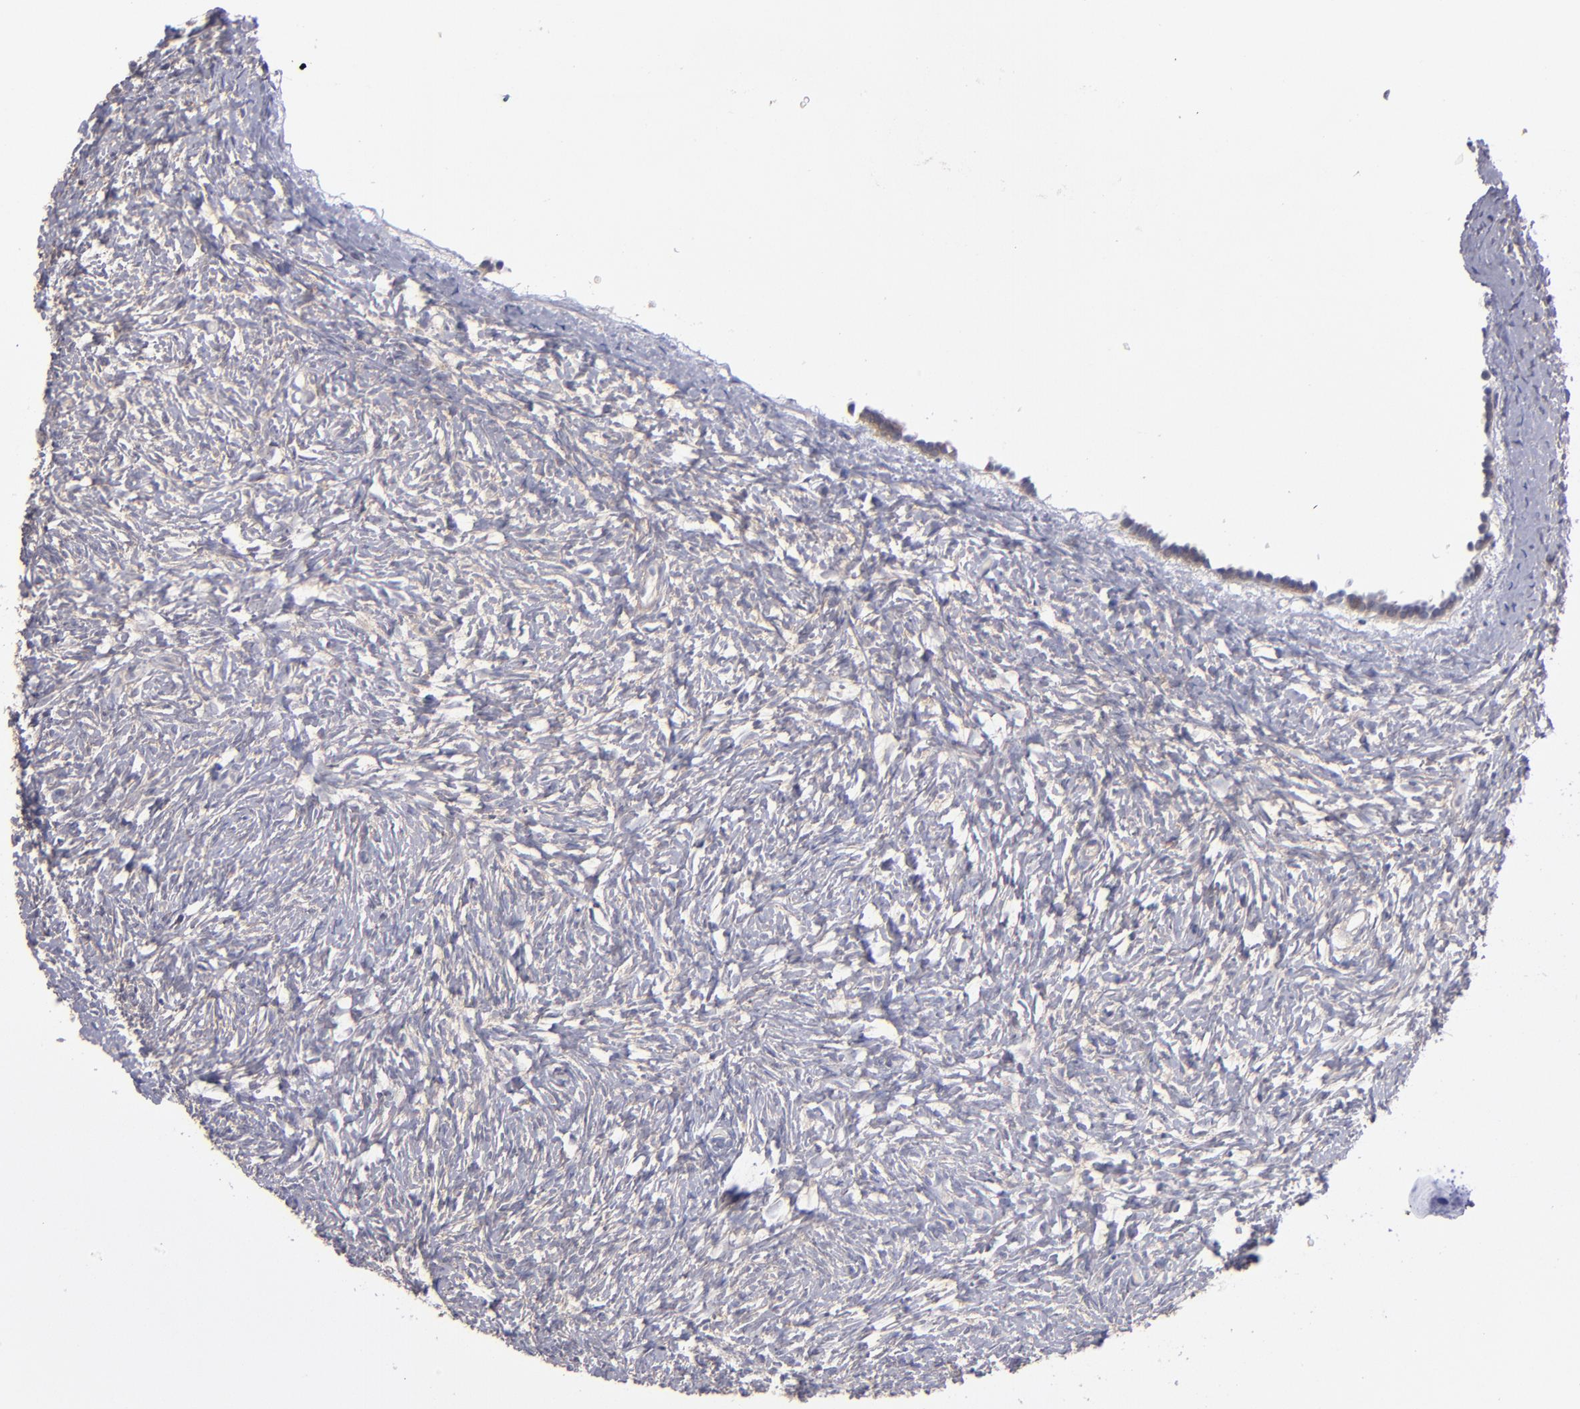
{"staining": {"intensity": "weak", "quantity": ">75%", "location": "cytoplasmic/membranous"}, "tissue": "ovary", "cell_type": "Follicle cells", "image_type": "normal", "snomed": [{"axis": "morphology", "description": "Normal tissue, NOS"}, {"axis": "topography", "description": "Ovary"}], "caption": "Immunohistochemical staining of normal ovary displays weak cytoplasmic/membranous protein expression in approximately >75% of follicle cells.", "gene": "EIF3L", "patient": {"sex": "female", "age": 35}}